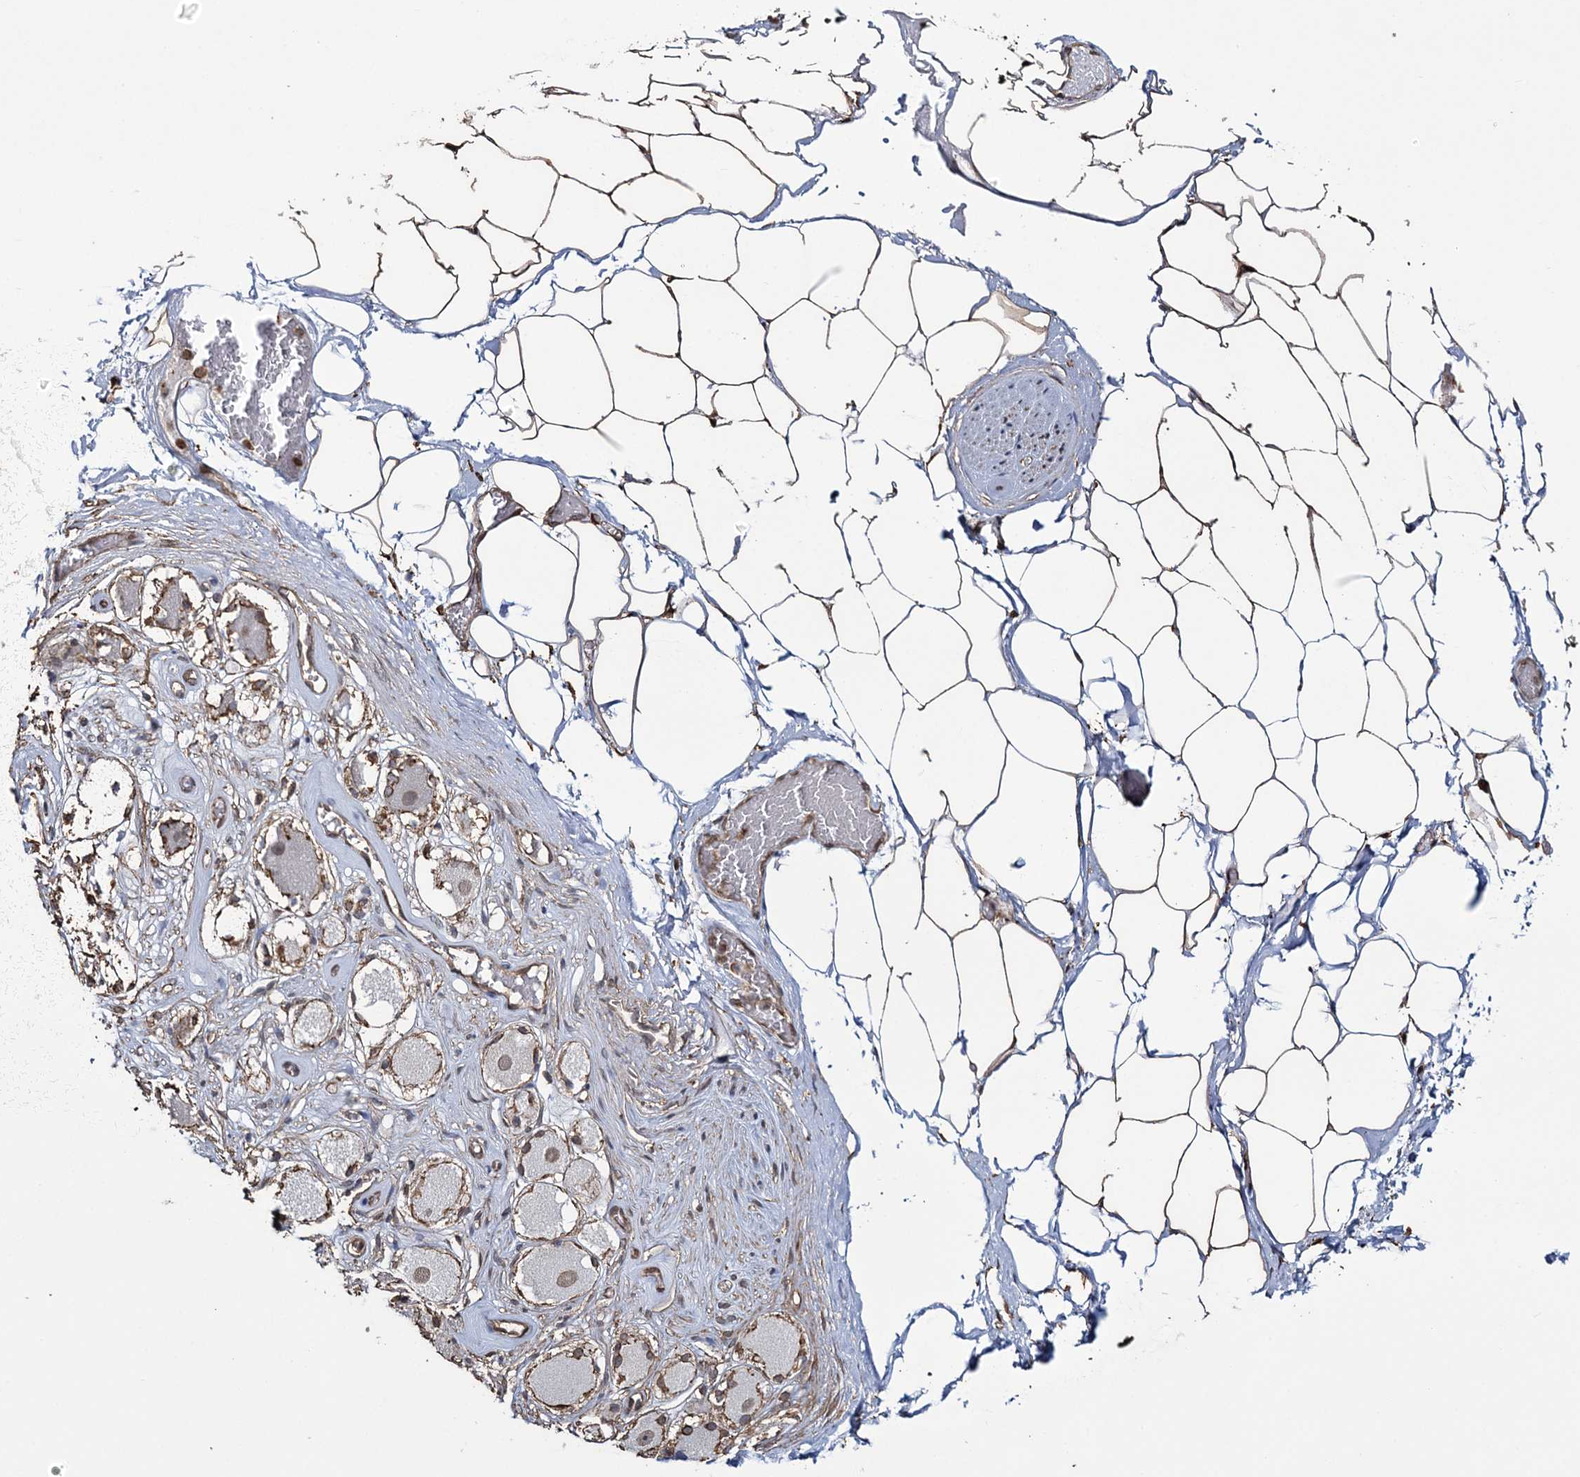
{"staining": {"intensity": "moderate", "quantity": ">75%", "location": "cytoplasmic/membranous,nuclear"}, "tissue": "adipose tissue", "cell_type": "Adipocytes", "image_type": "normal", "snomed": [{"axis": "morphology", "description": "Normal tissue, NOS"}, {"axis": "morphology", "description": "Adenocarcinoma, Low grade"}, {"axis": "topography", "description": "Prostate"}, {"axis": "topography", "description": "Peripheral nerve tissue"}], "caption": "Immunohistochemical staining of benign adipose tissue shows moderate cytoplasmic/membranous,nuclear protein positivity in approximately >75% of adipocytes.", "gene": "ATP11B", "patient": {"sex": "male", "age": 63}}